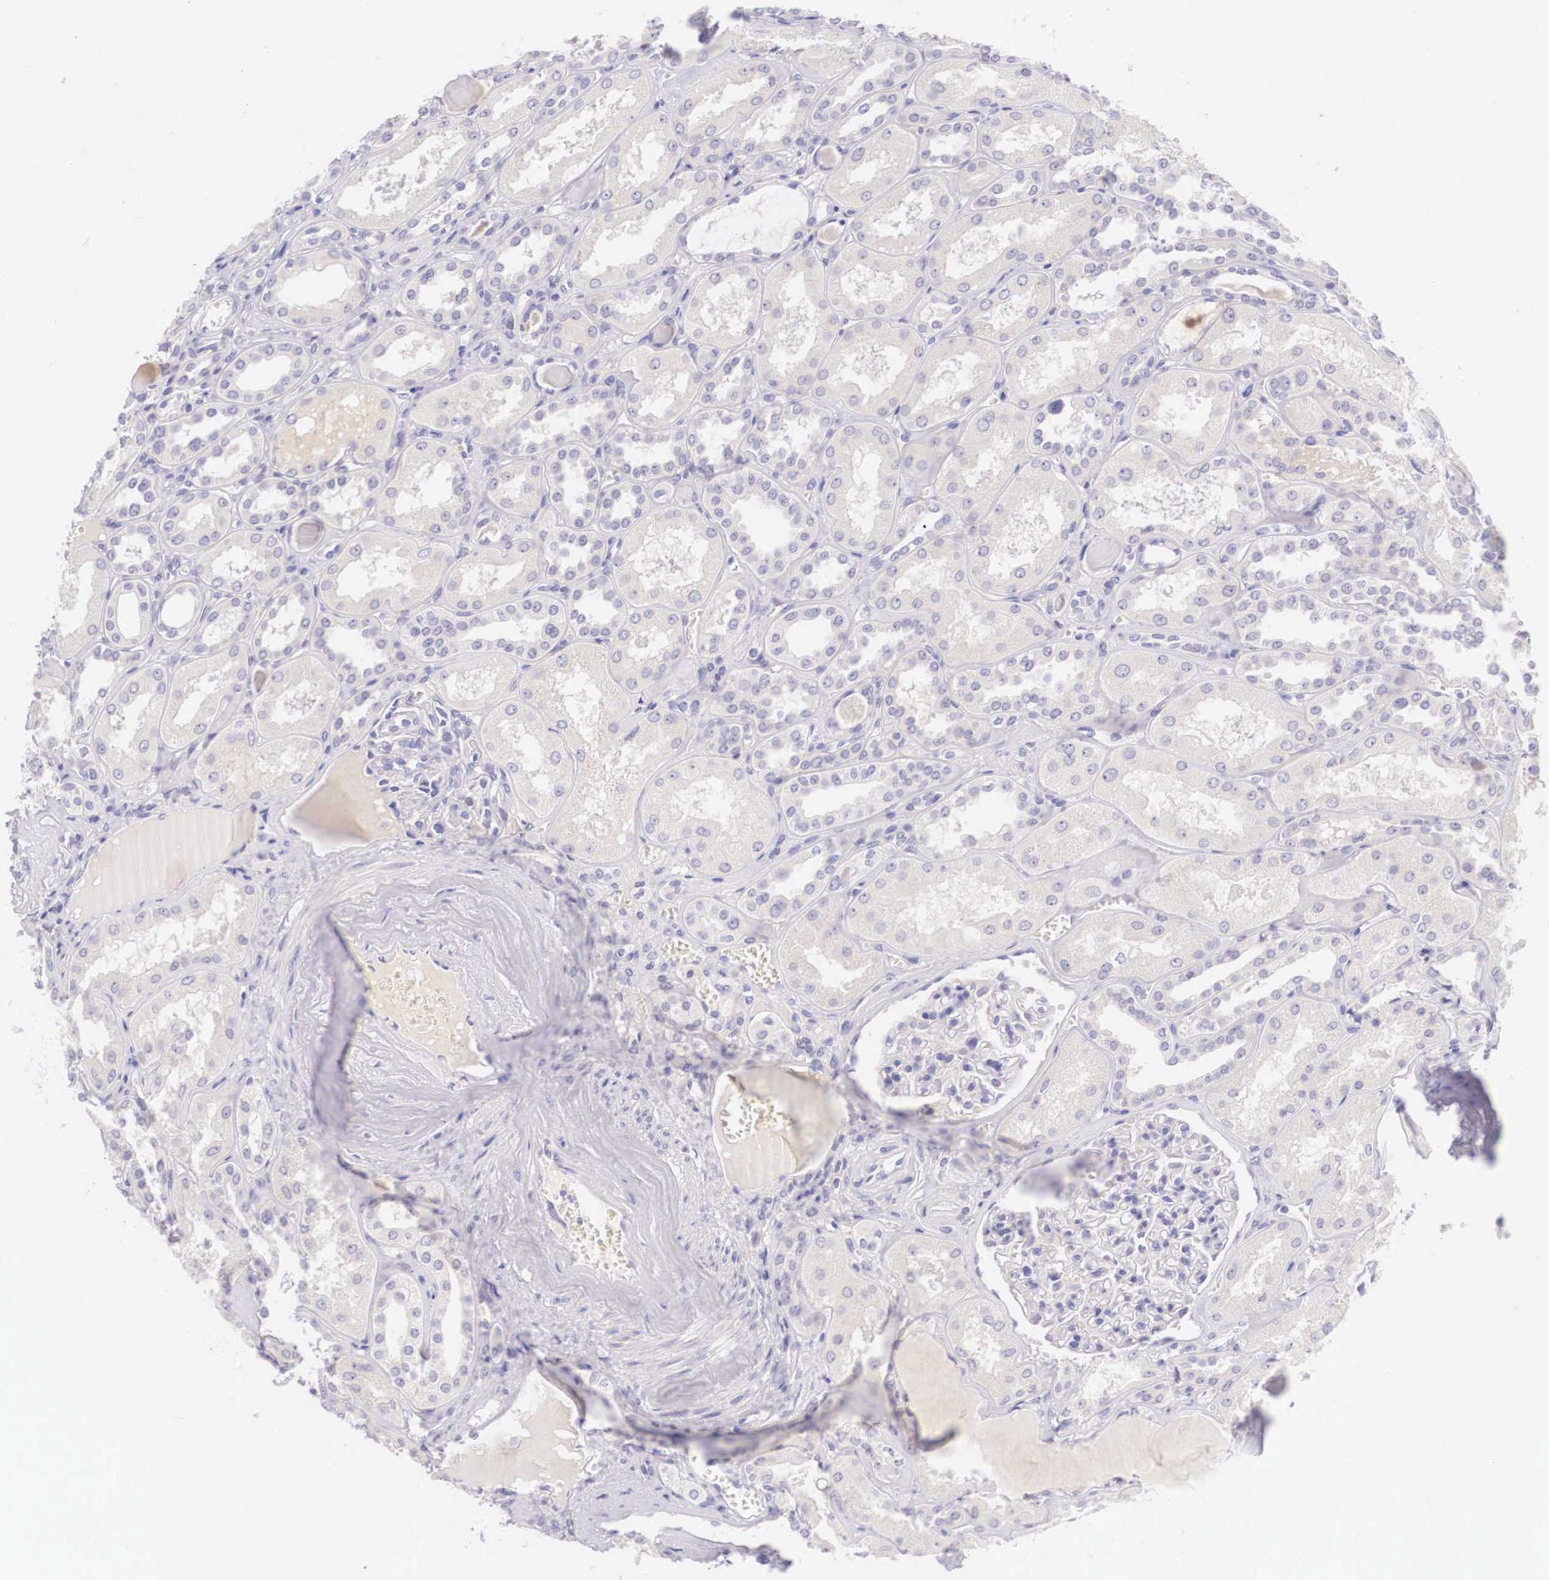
{"staining": {"intensity": "negative", "quantity": "none", "location": "none"}, "tissue": "kidney", "cell_type": "Cells in glomeruli", "image_type": "normal", "snomed": [{"axis": "morphology", "description": "Normal tissue, NOS"}, {"axis": "topography", "description": "Kidney"}], "caption": "High power microscopy histopathology image of an immunohistochemistry (IHC) photomicrograph of benign kidney, revealing no significant staining in cells in glomeruli. (DAB immunohistochemistry (IHC) visualized using brightfield microscopy, high magnification).", "gene": "BCL6", "patient": {"sex": "male", "age": 61}}